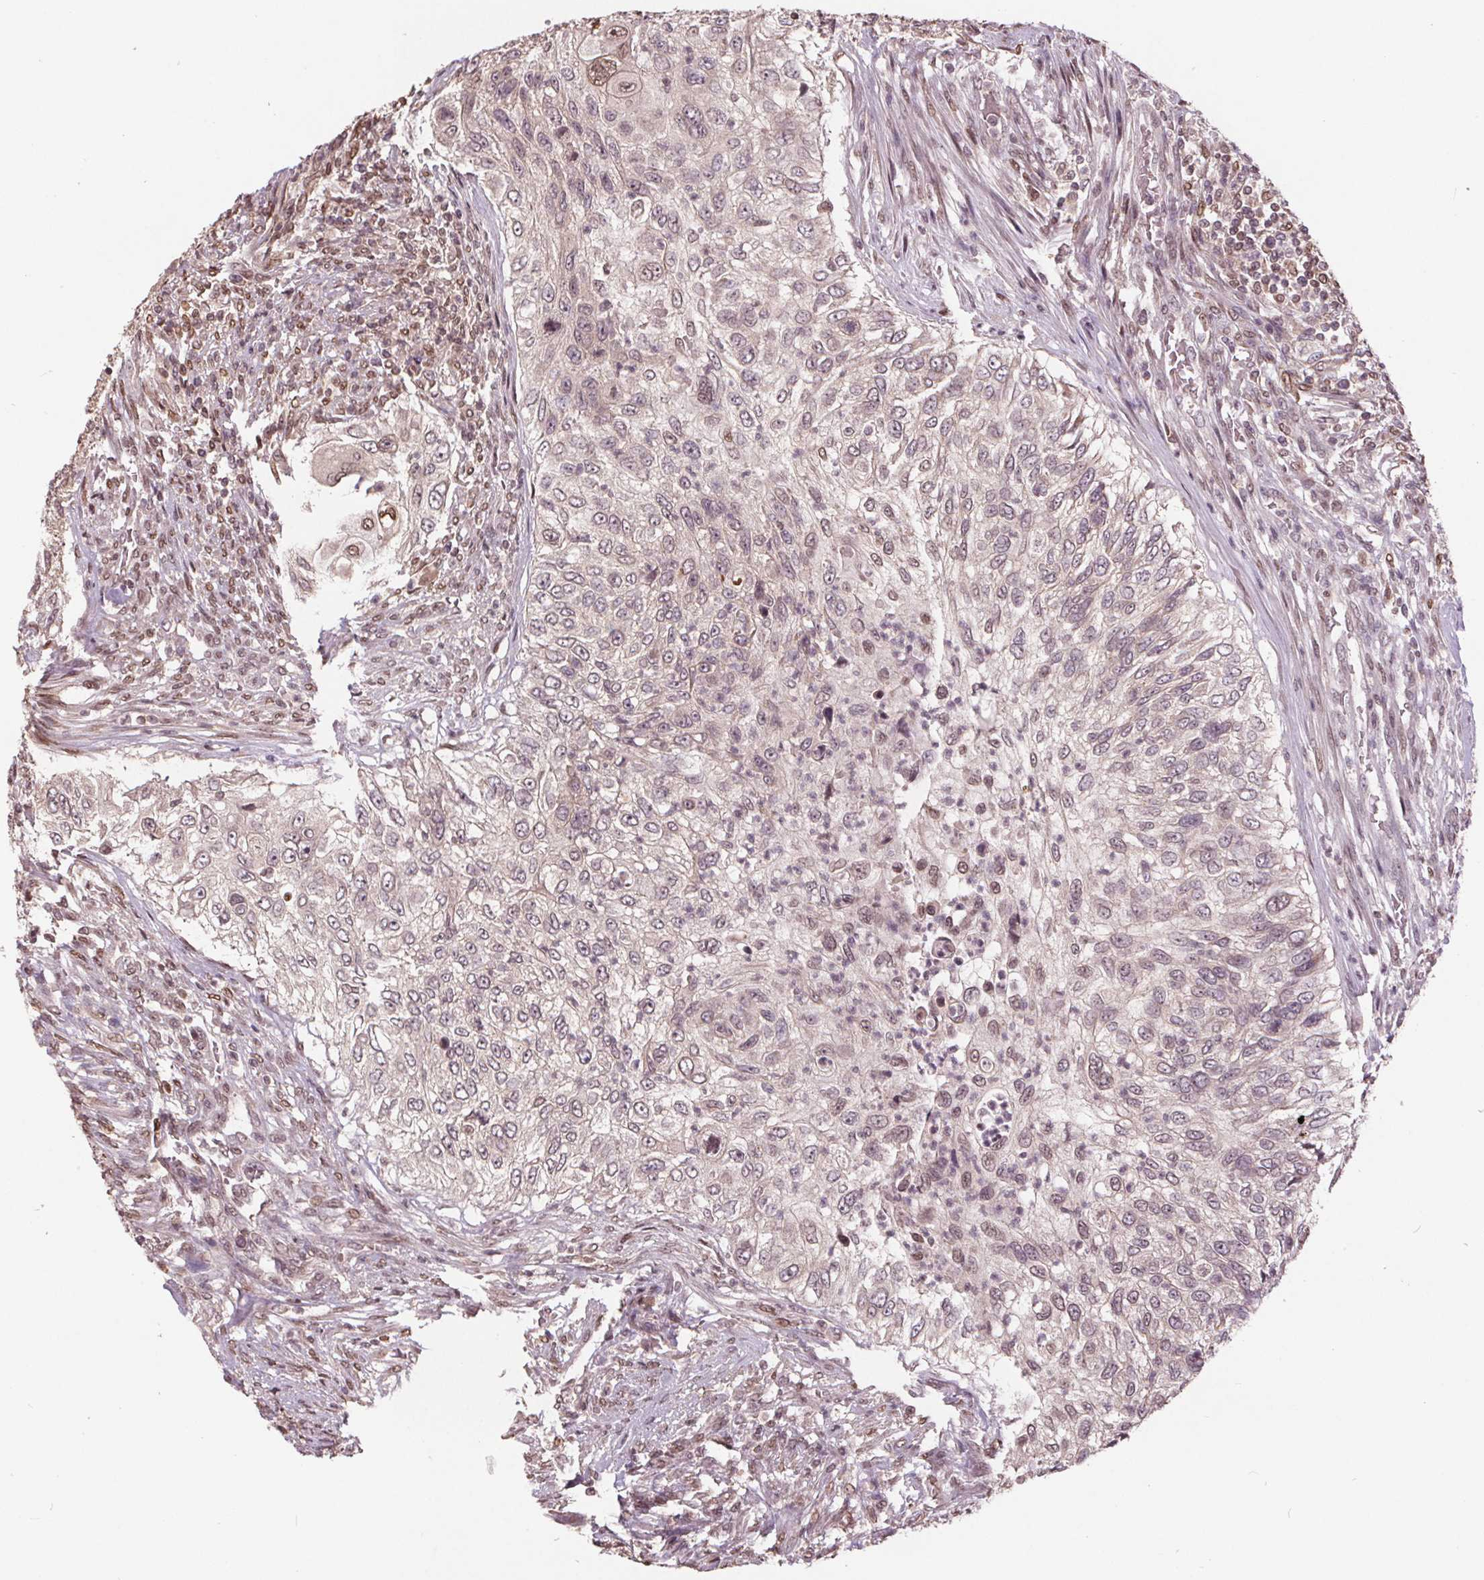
{"staining": {"intensity": "weak", "quantity": "<25%", "location": "nuclear"}, "tissue": "urothelial cancer", "cell_type": "Tumor cells", "image_type": "cancer", "snomed": [{"axis": "morphology", "description": "Urothelial carcinoma, High grade"}, {"axis": "topography", "description": "Urinary bladder"}], "caption": "DAB immunohistochemical staining of human urothelial carcinoma (high-grade) exhibits no significant expression in tumor cells. (Brightfield microscopy of DAB immunohistochemistry (IHC) at high magnification).", "gene": "HIF1AN", "patient": {"sex": "female", "age": 60}}